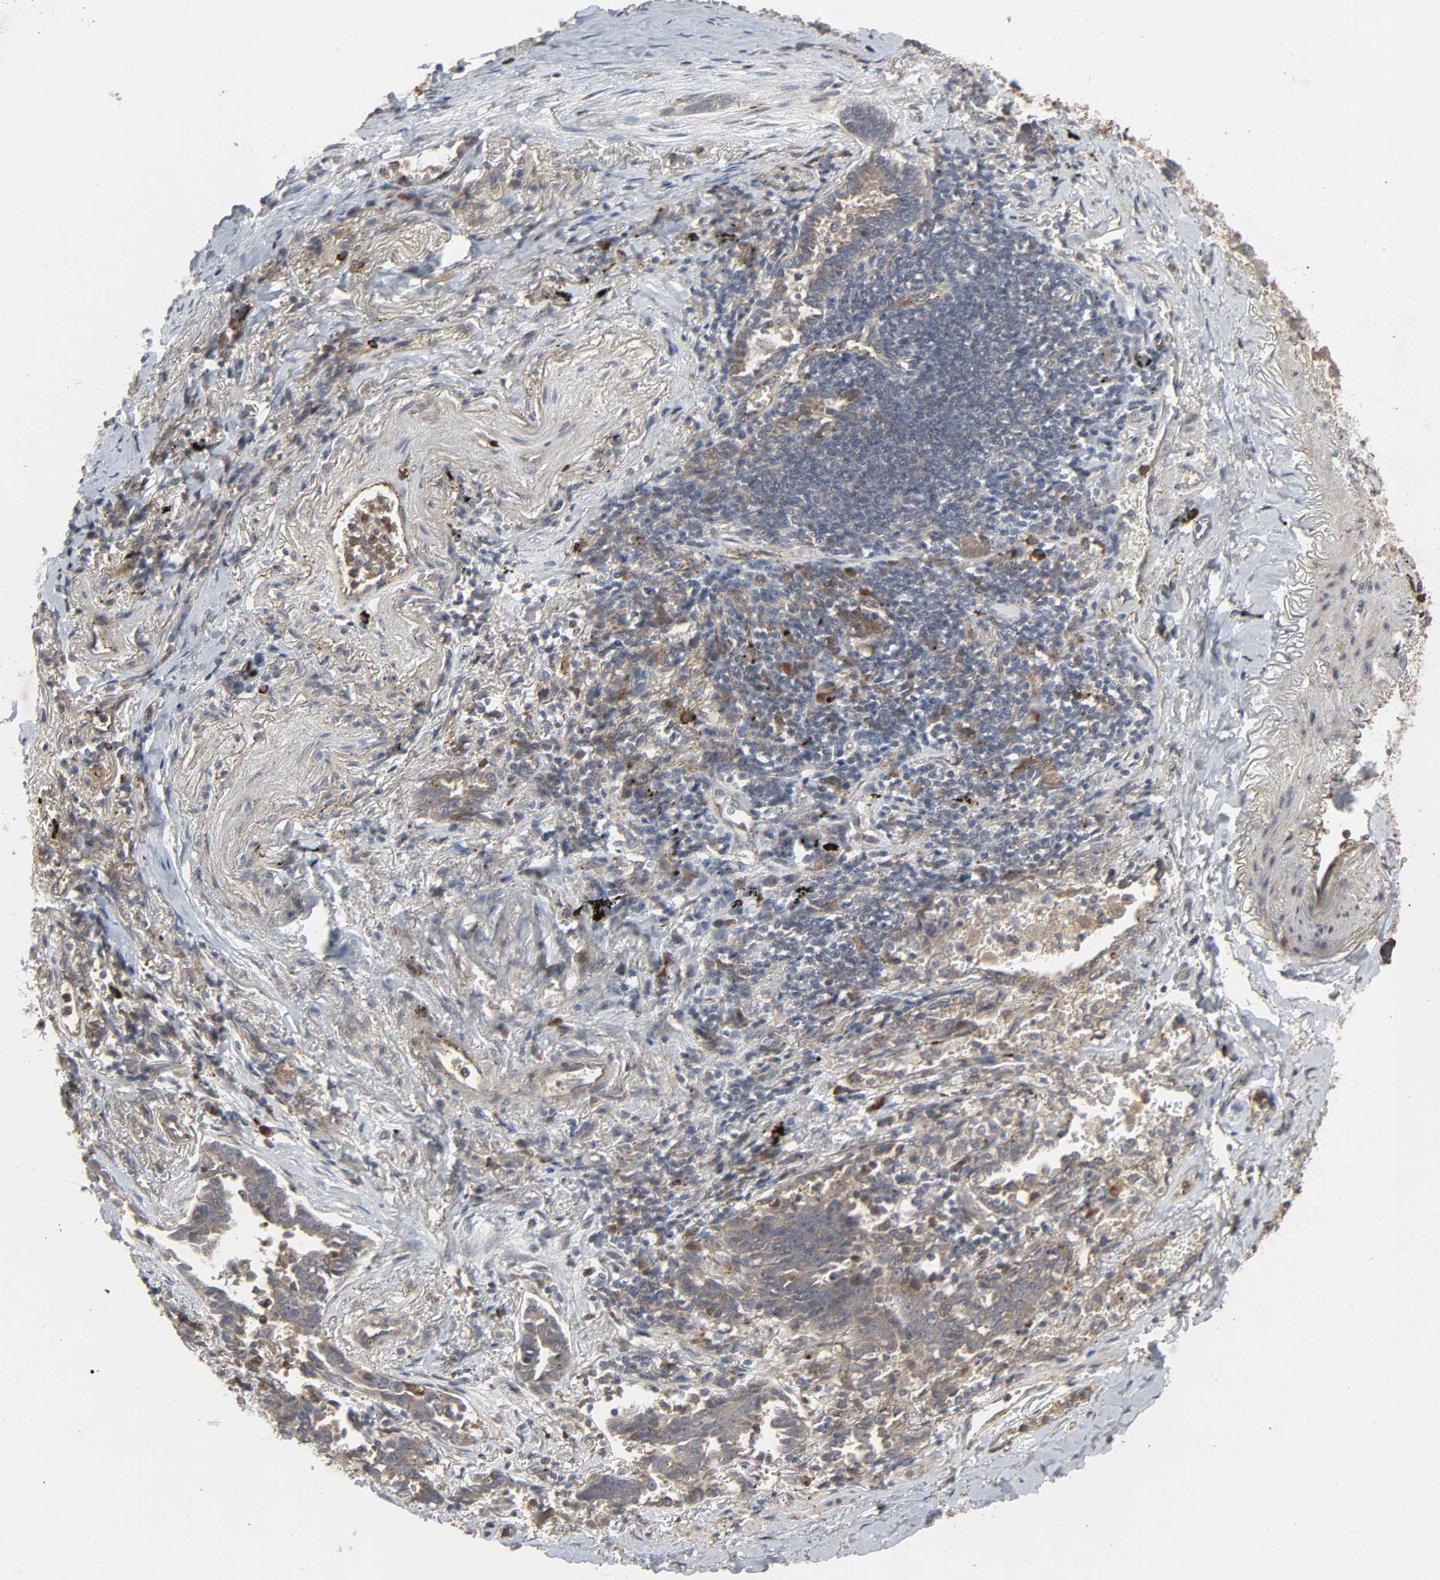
{"staining": {"intensity": "weak", "quantity": "25%-75%", "location": "cytoplasmic/membranous"}, "tissue": "lung cancer", "cell_type": "Tumor cells", "image_type": "cancer", "snomed": [{"axis": "morphology", "description": "Adenocarcinoma, NOS"}, {"axis": "topography", "description": "Lung"}], "caption": "Protein expression by IHC reveals weak cytoplasmic/membranous staining in approximately 25%-75% of tumor cells in lung cancer.", "gene": "ADCY4", "patient": {"sex": "female", "age": 64}}